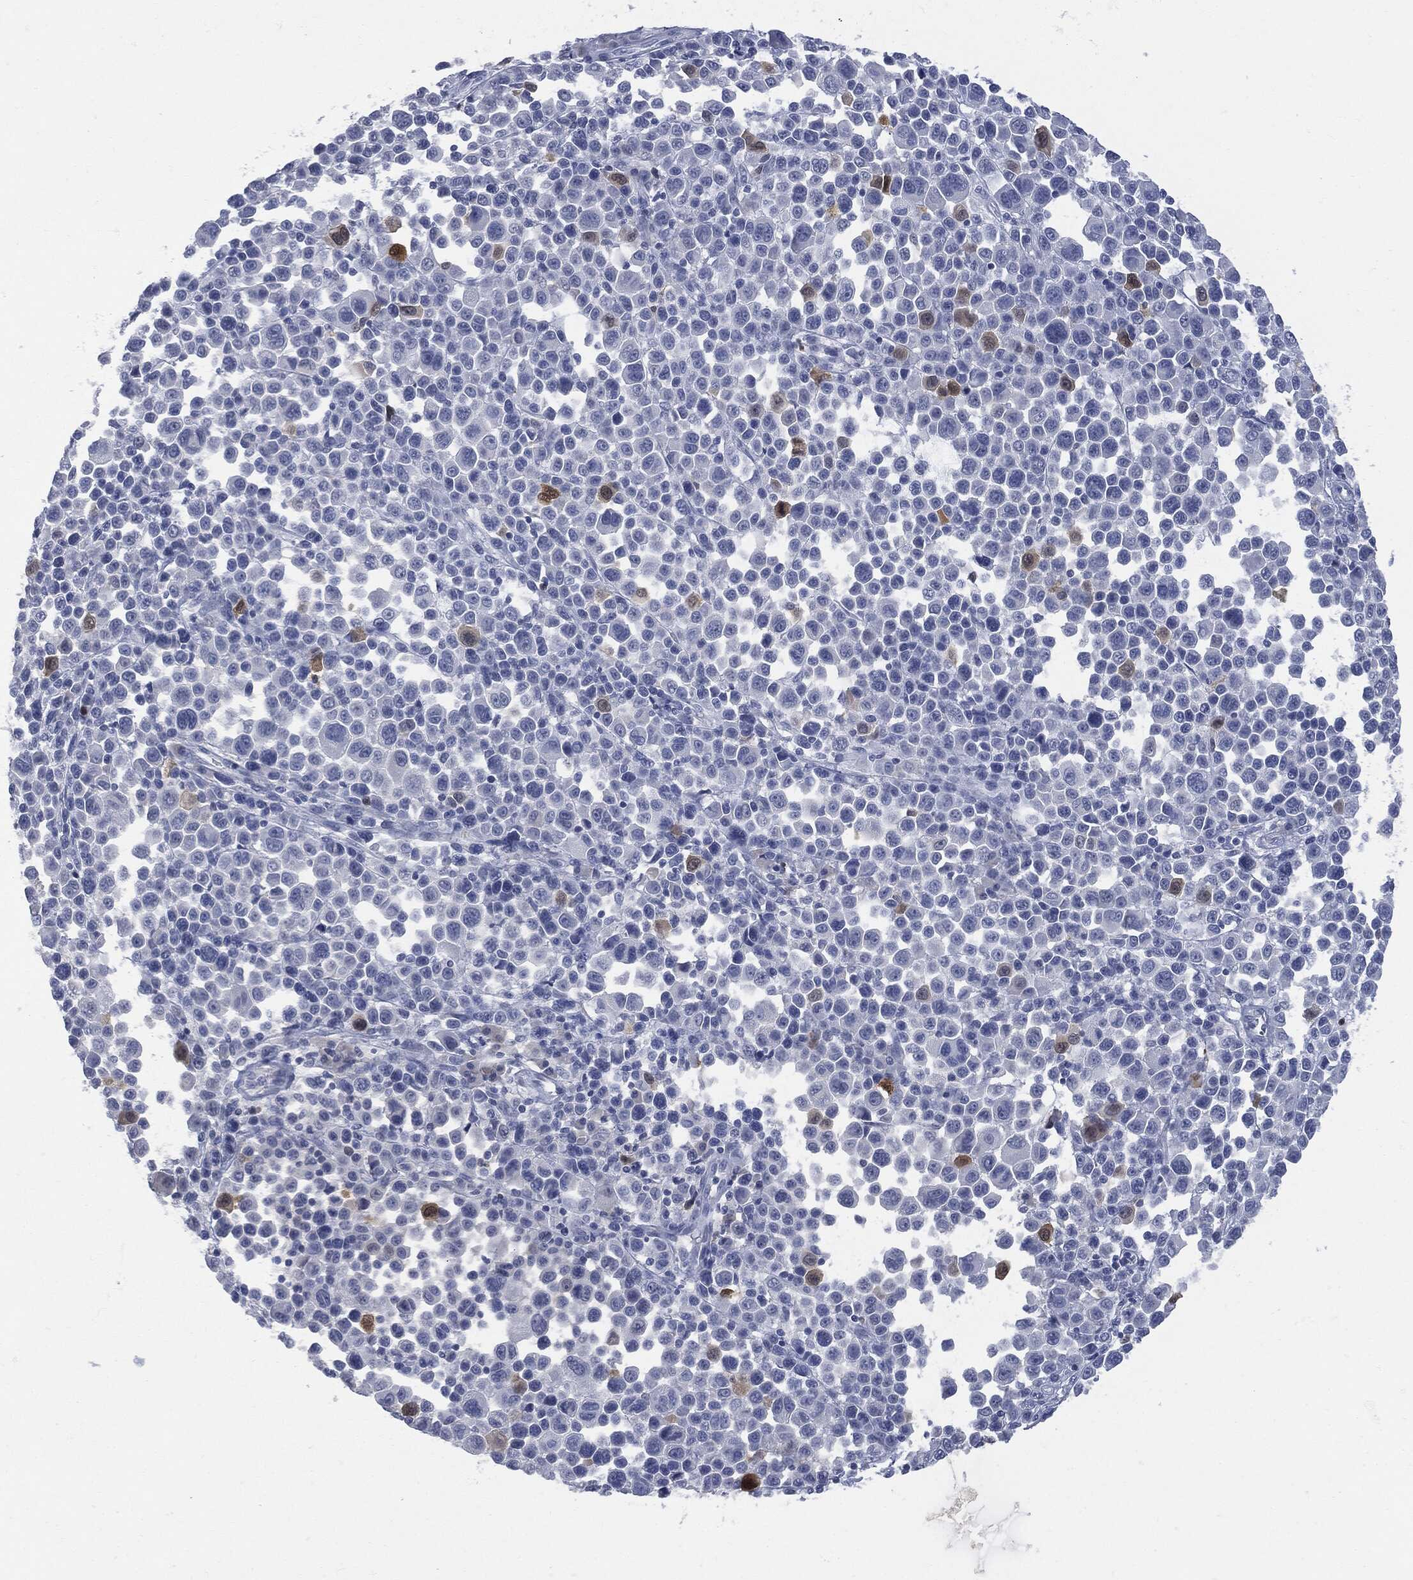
{"staining": {"intensity": "strong", "quantity": "<25%", "location": "cytoplasmic/membranous"}, "tissue": "melanoma", "cell_type": "Tumor cells", "image_type": "cancer", "snomed": [{"axis": "morphology", "description": "Malignant melanoma, NOS"}, {"axis": "topography", "description": "Skin"}], "caption": "IHC of human malignant melanoma demonstrates medium levels of strong cytoplasmic/membranous staining in approximately <25% of tumor cells. (DAB (3,3'-diaminobenzidine) = brown stain, brightfield microscopy at high magnification).", "gene": "UBE2C", "patient": {"sex": "female", "age": 57}}